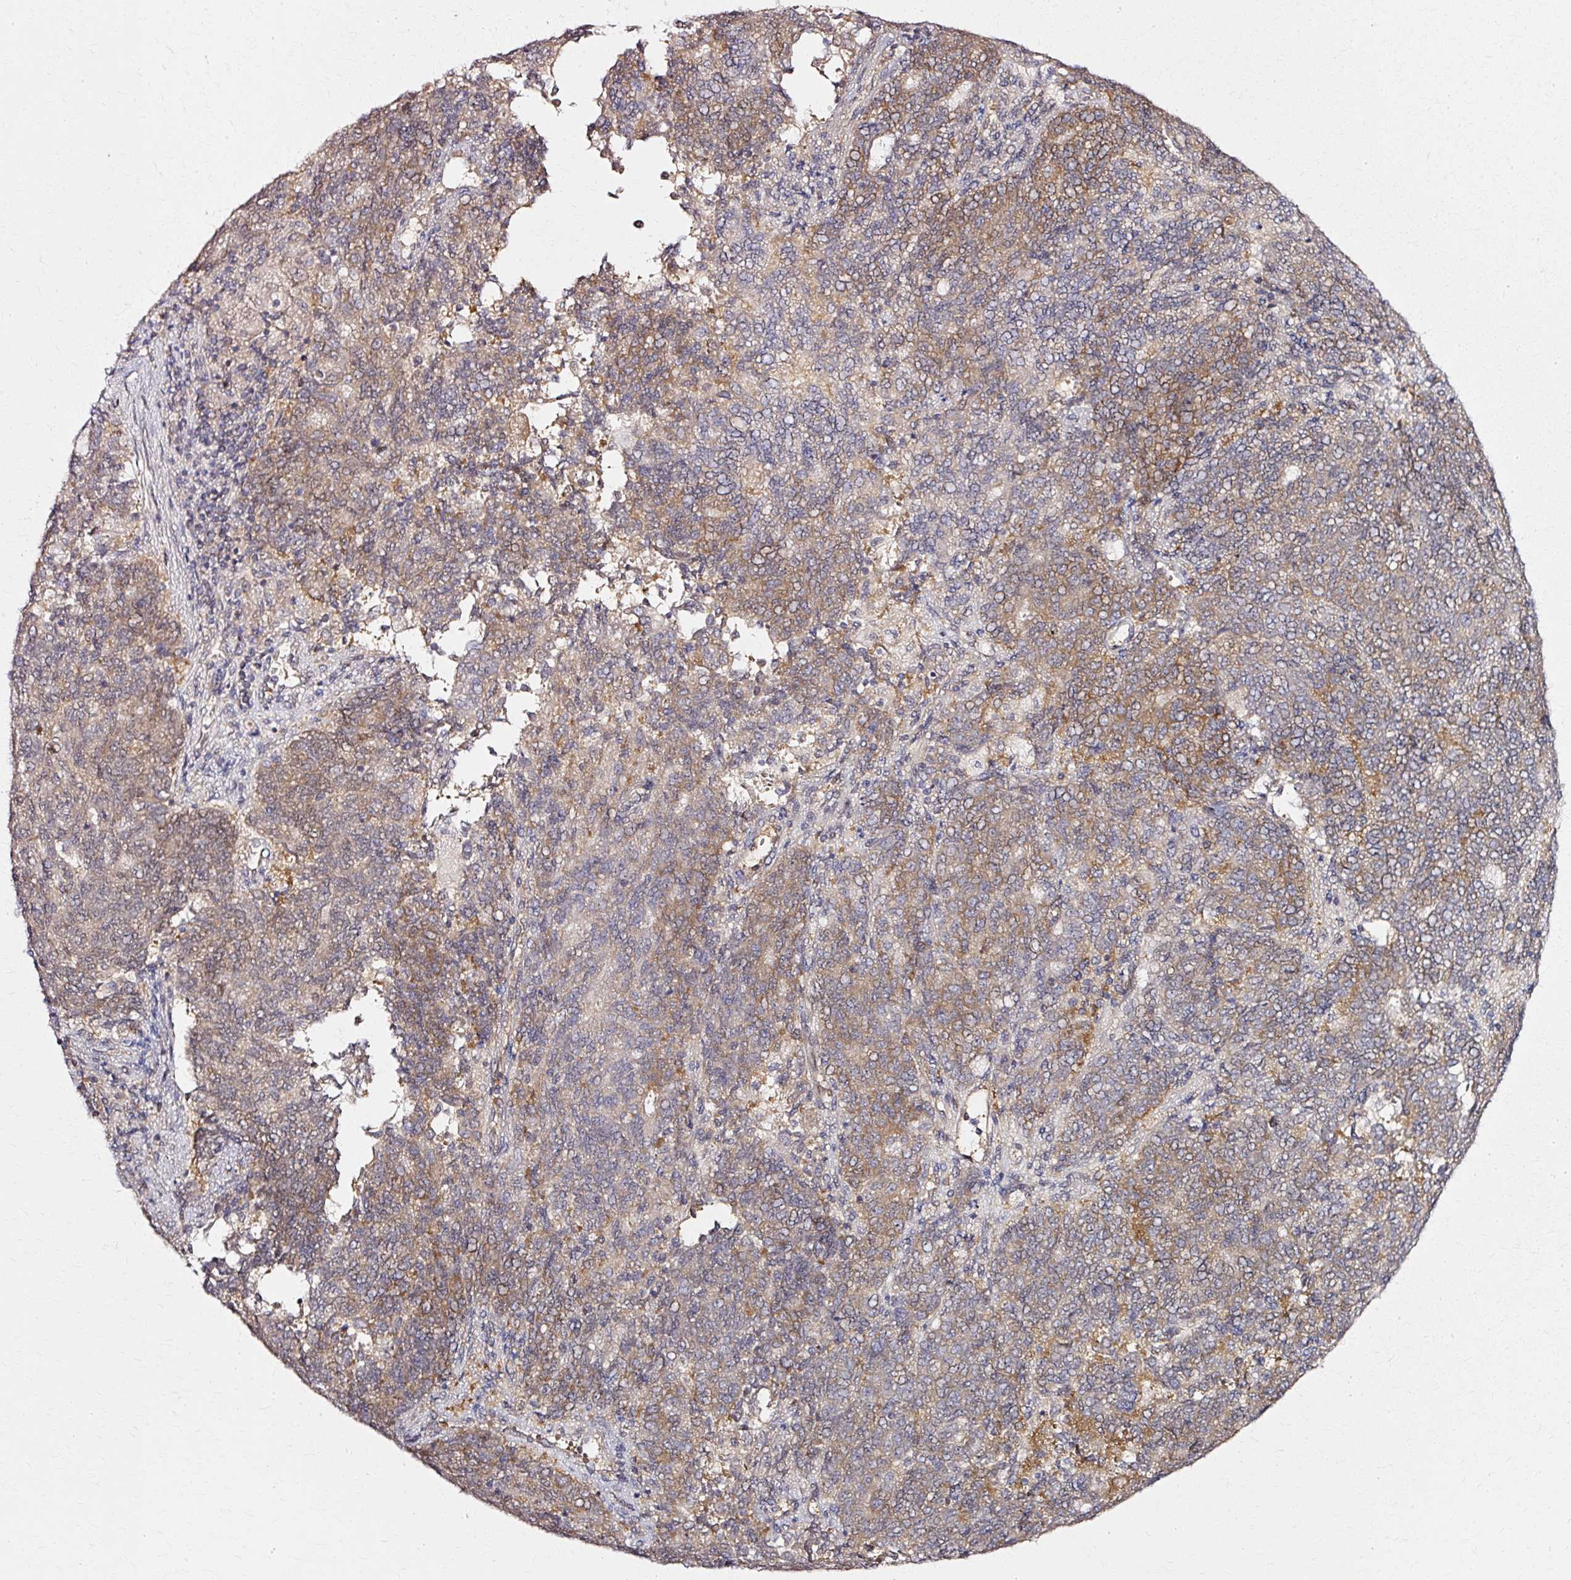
{"staining": {"intensity": "moderate", "quantity": ">75%", "location": "cytoplasmic/membranous"}, "tissue": "endometrial cancer", "cell_type": "Tumor cells", "image_type": "cancer", "snomed": [{"axis": "morphology", "description": "Adenocarcinoma, NOS"}, {"axis": "topography", "description": "Endometrium"}], "caption": "An immunohistochemistry (IHC) photomicrograph of tumor tissue is shown. Protein staining in brown labels moderate cytoplasmic/membranous positivity in endometrial cancer (adenocarcinoma) within tumor cells.", "gene": "RGPD5", "patient": {"sex": "female", "age": 80}}